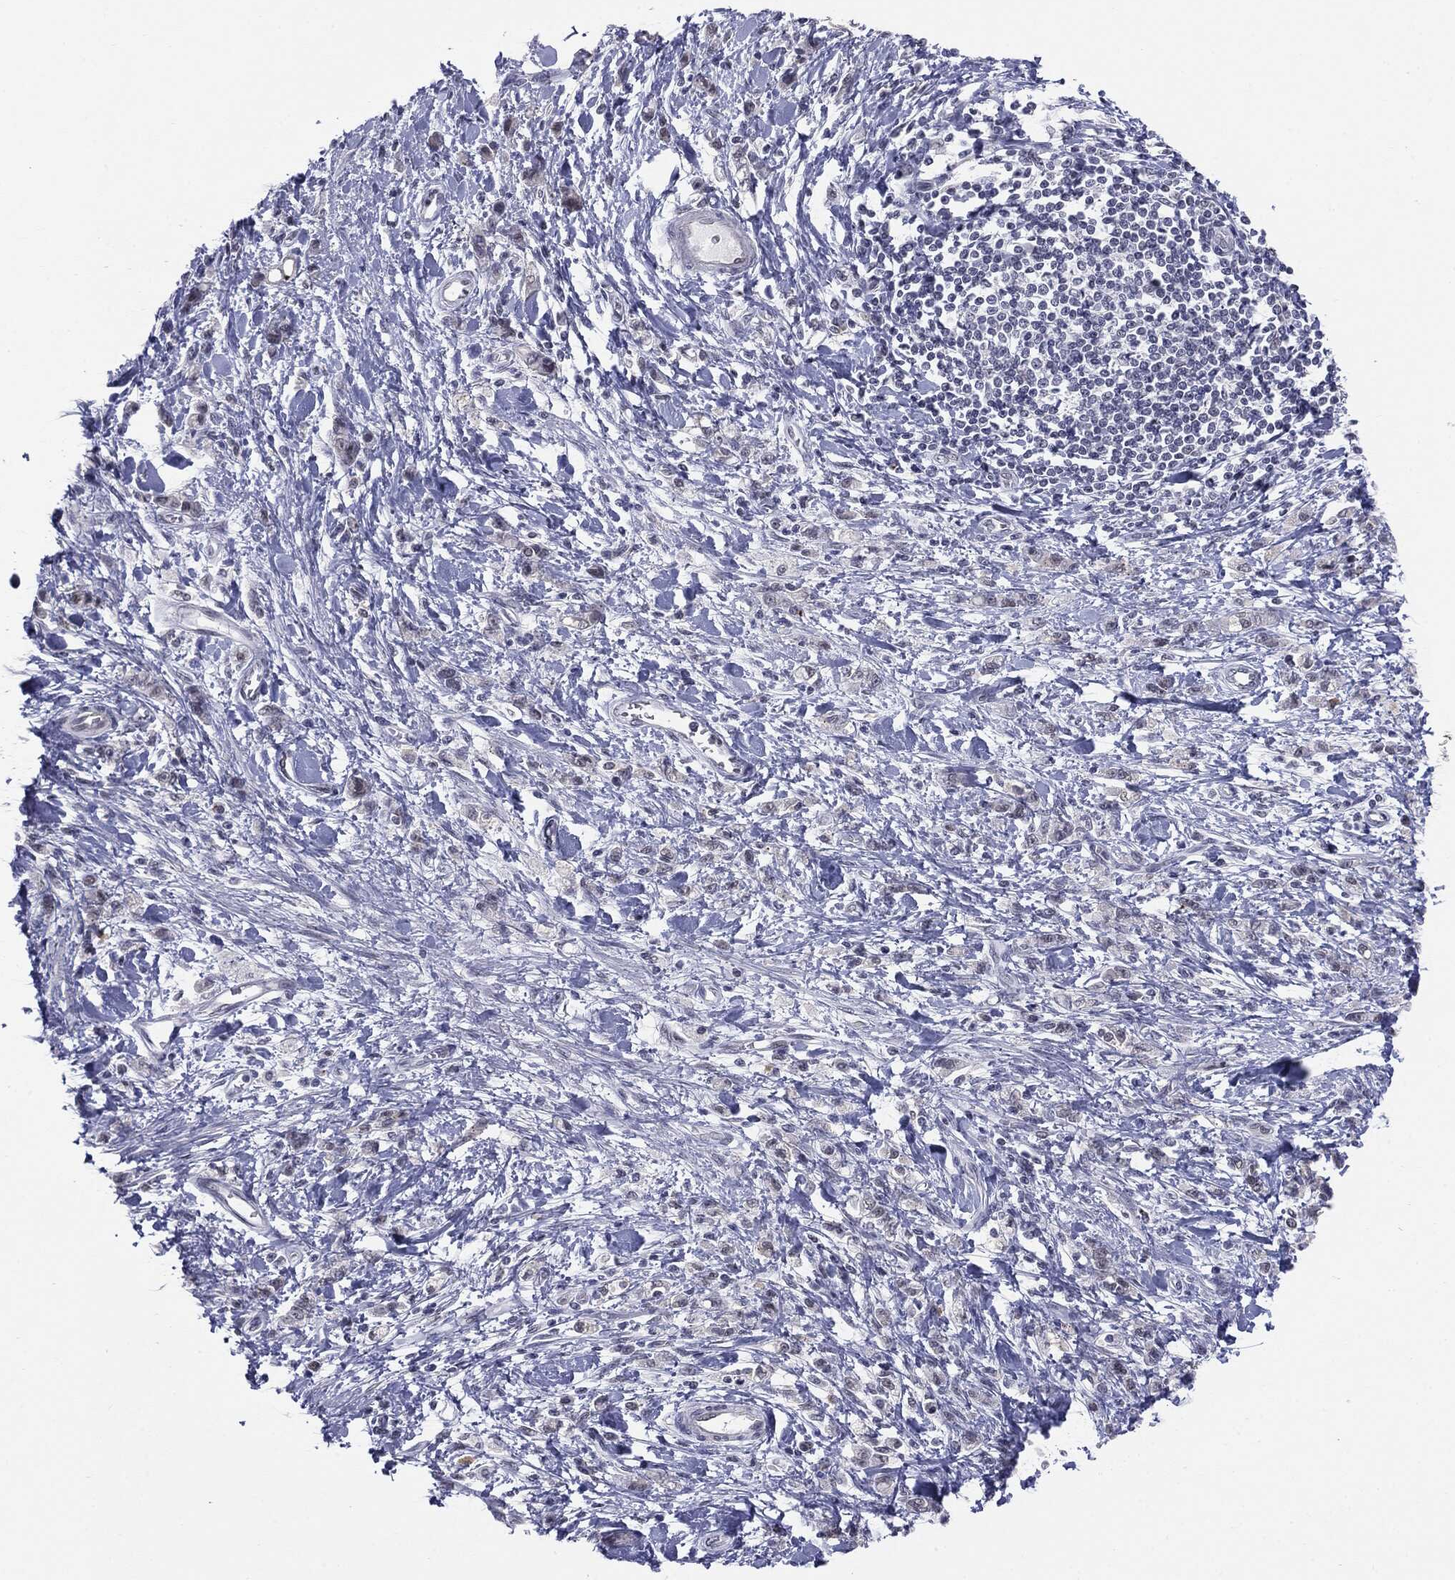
{"staining": {"intensity": "negative", "quantity": "none", "location": "none"}, "tissue": "stomach cancer", "cell_type": "Tumor cells", "image_type": "cancer", "snomed": [{"axis": "morphology", "description": "Adenocarcinoma, NOS"}, {"axis": "topography", "description": "Stomach"}], "caption": "An immunohistochemistry image of stomach cancer (adenocarcinoma) is shown. There is no staining in tumor cells of stomach cancer (adenocarcinoma).", "gene": "SLC5A5", "patient": {"sex": "male", "age": 77}}